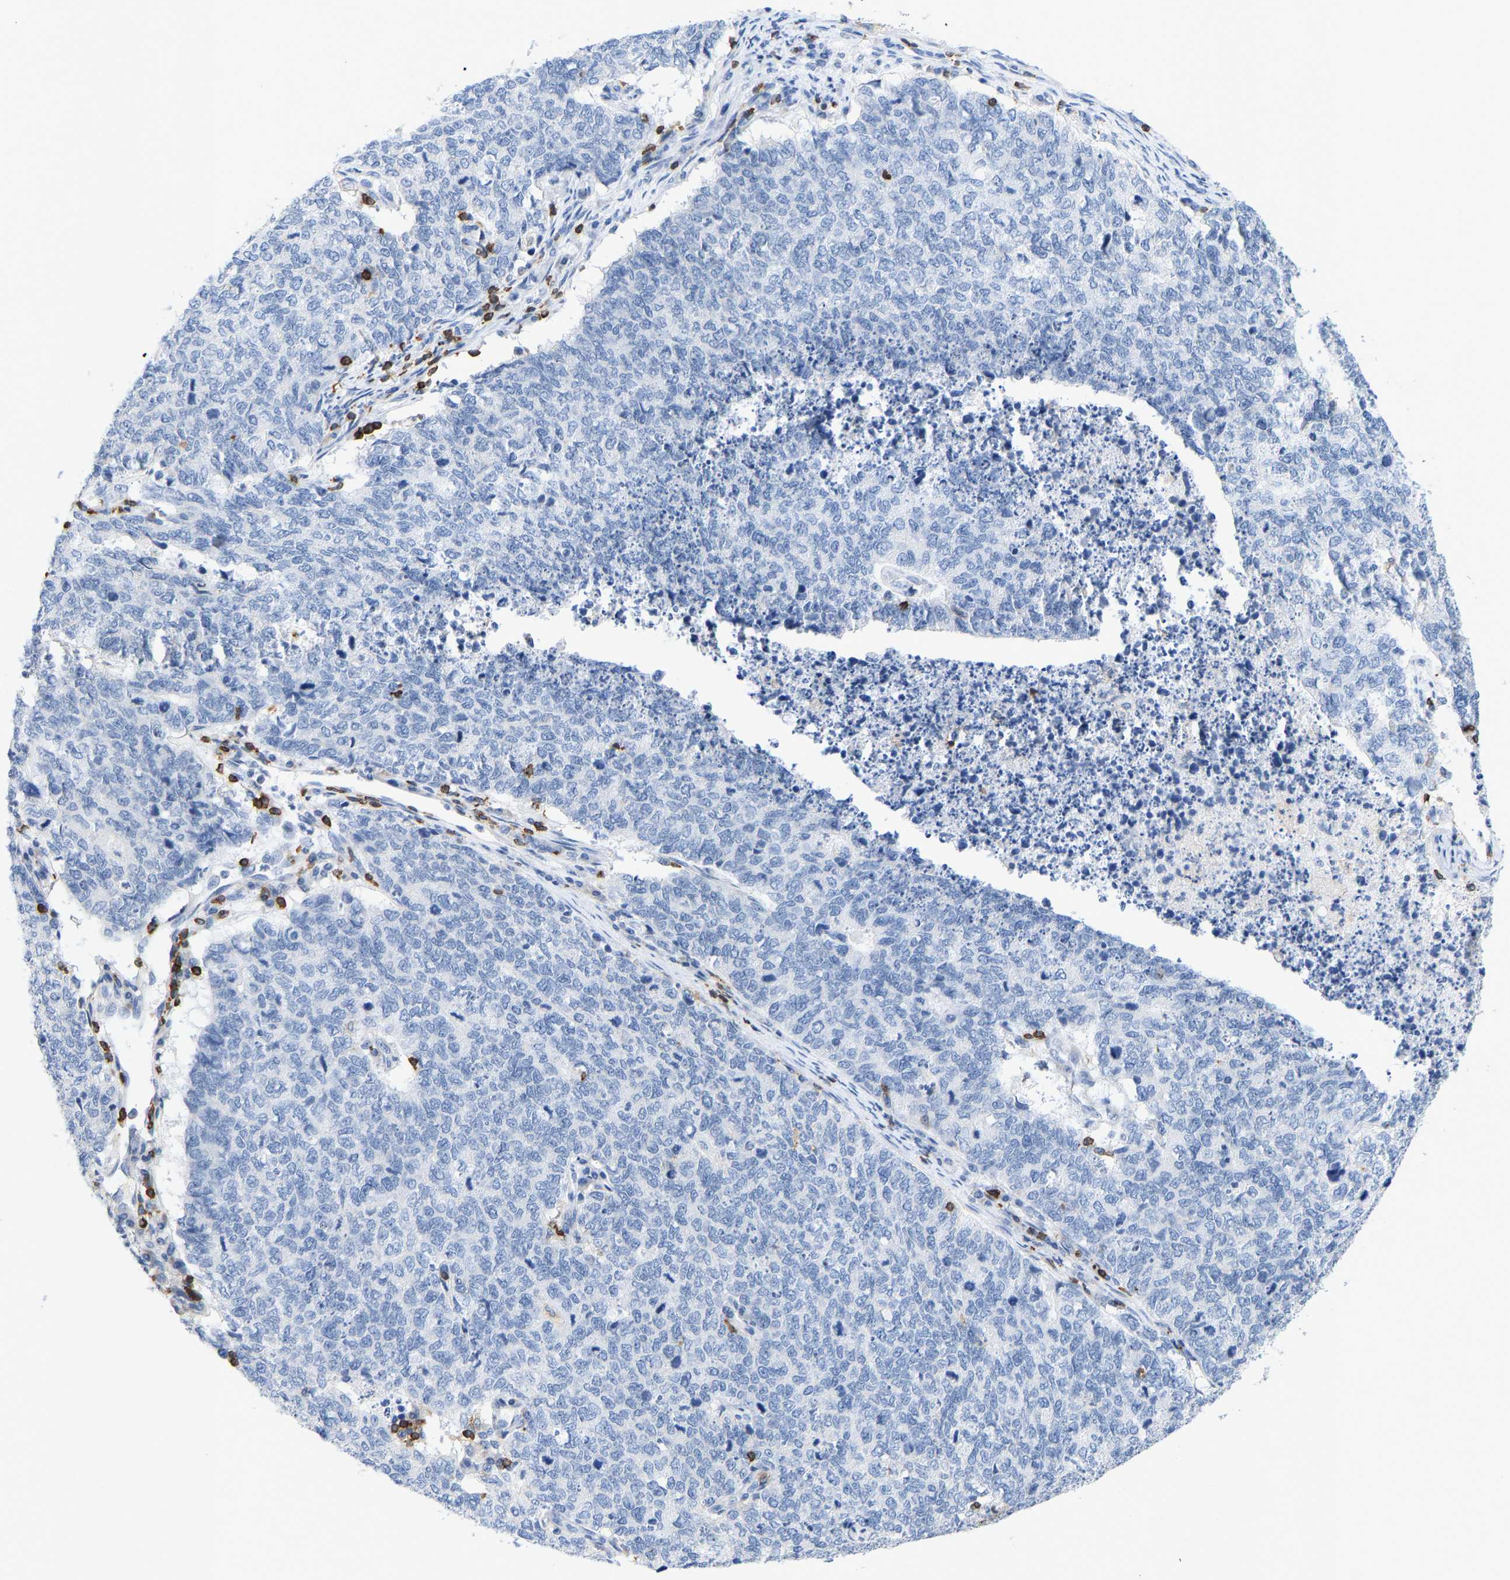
{"staining": {"intensity": "negative", "quantity": "none", "location": "none"}, "tissue": "cervical cancer", "cell_type": "Tumor cells", "image_type": "cancer", "snomed": [{"axis": "morphology", "description": "Squamous cell carcinoma, NOS"}, {"axis": "topography", "description": "Cervix"}], "caption": "Cervical squamous cell carcinoma stained for a protein using immunohistochemistry (IHC) demonstrates no staining tumor cells.", "gene": "EVL", "patient": {"sex": "female", "age": 63}}